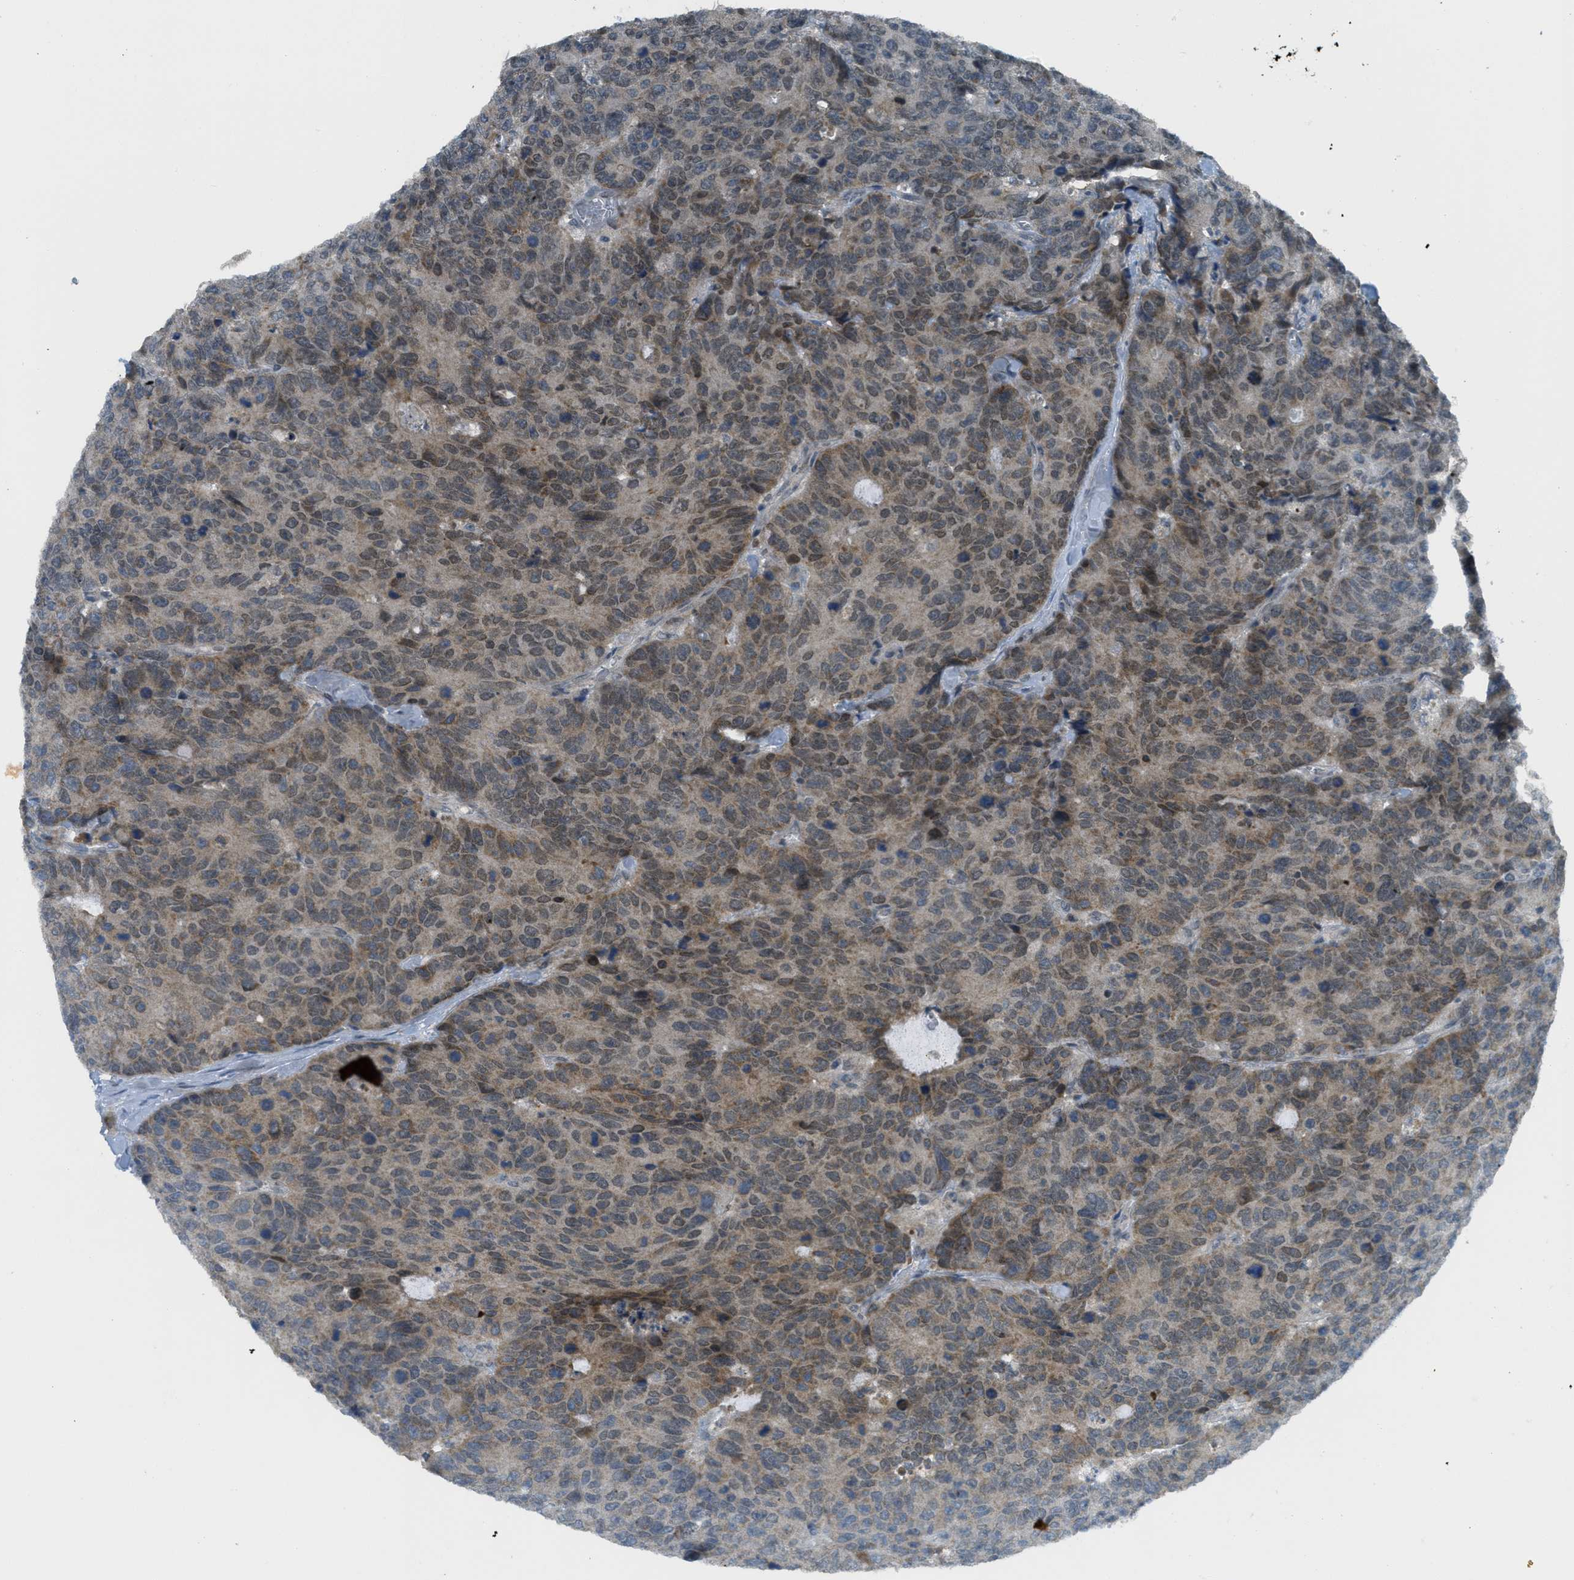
{"staining": {"intensity": "moderate", "quantity": ">75%", "location": "cytoplasmic/membranous,nuclear"}, "tissue": "colorectal cancer", "cell_type": "Tumor cells", "image_type": "cancer", "snomed": [{"axis": "morphology", "description": "Adenocarcinoma, NOS"}, {"axis": "topography", "description": "Colon"}], "caption": "Immunohistochemical staining of colorectal adenocarcinoma displays medium levels of moderate cytoplasmic/membranous and nuclear protein expression in approximately >75% of tumor cells.", "gene": "TCF20", "patient": {"sex": "female", "age": 86}}